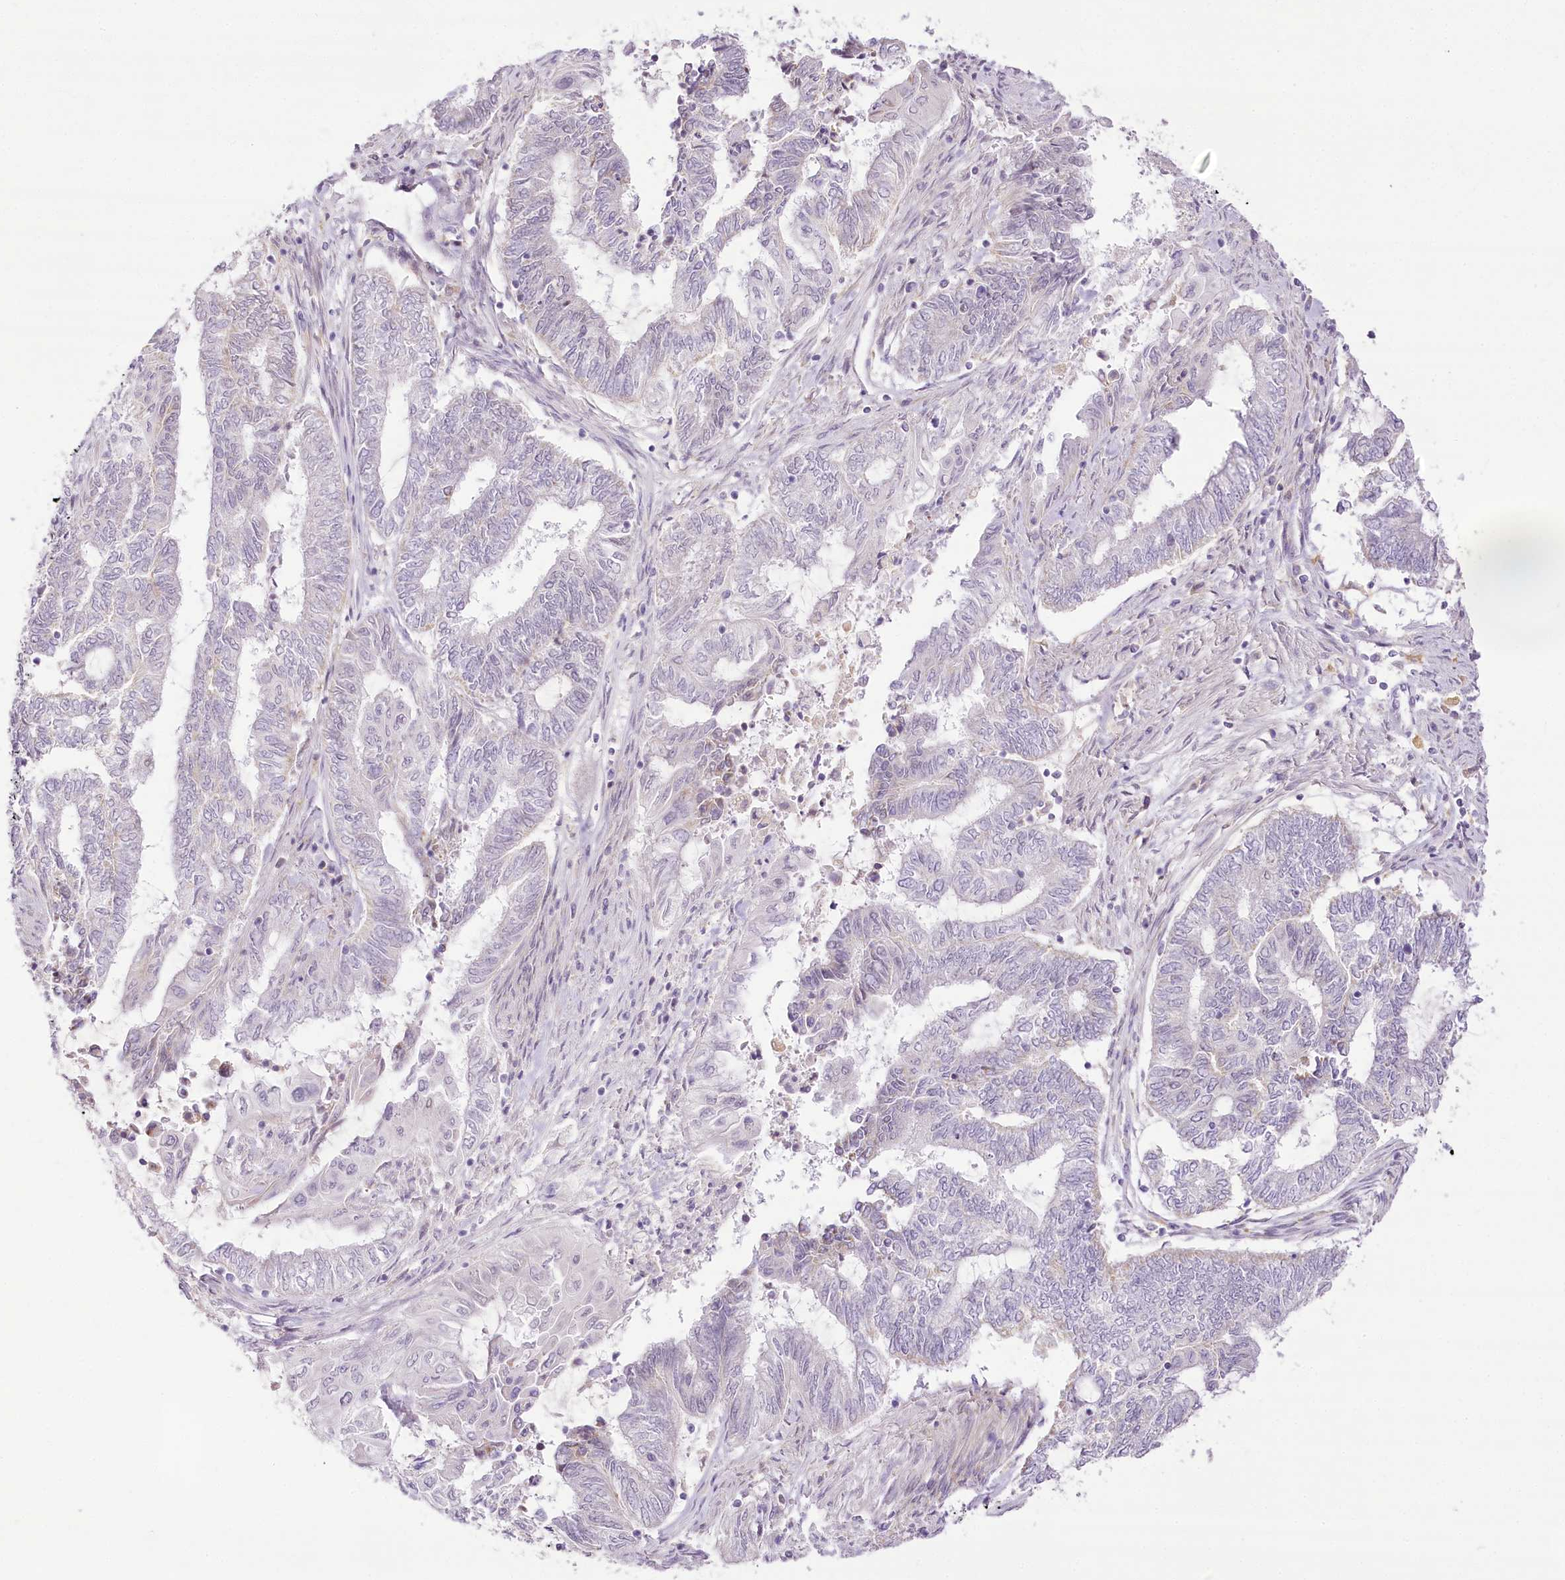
{"staining": {"intensity": "negative", "quantity": "none", "location": "none"}, "tissue": "endometrial cancer", "cell_type": "Tumor cells", "image_type": "cancer", "snomed": [{"axis": "morphology", "description": "Adenocarcinoma, NOS"}, {"axis": "topography", "description": "Uterus"}, {"axis": "topography", "description": "Endometrium"}], "caption": "DAB immunohistochemical staining of human endometrial cancer demonstrates no significant positivity in tumor cells.", "gene": "CCDC30", "patient": {"sex": "female", "age": 70}}